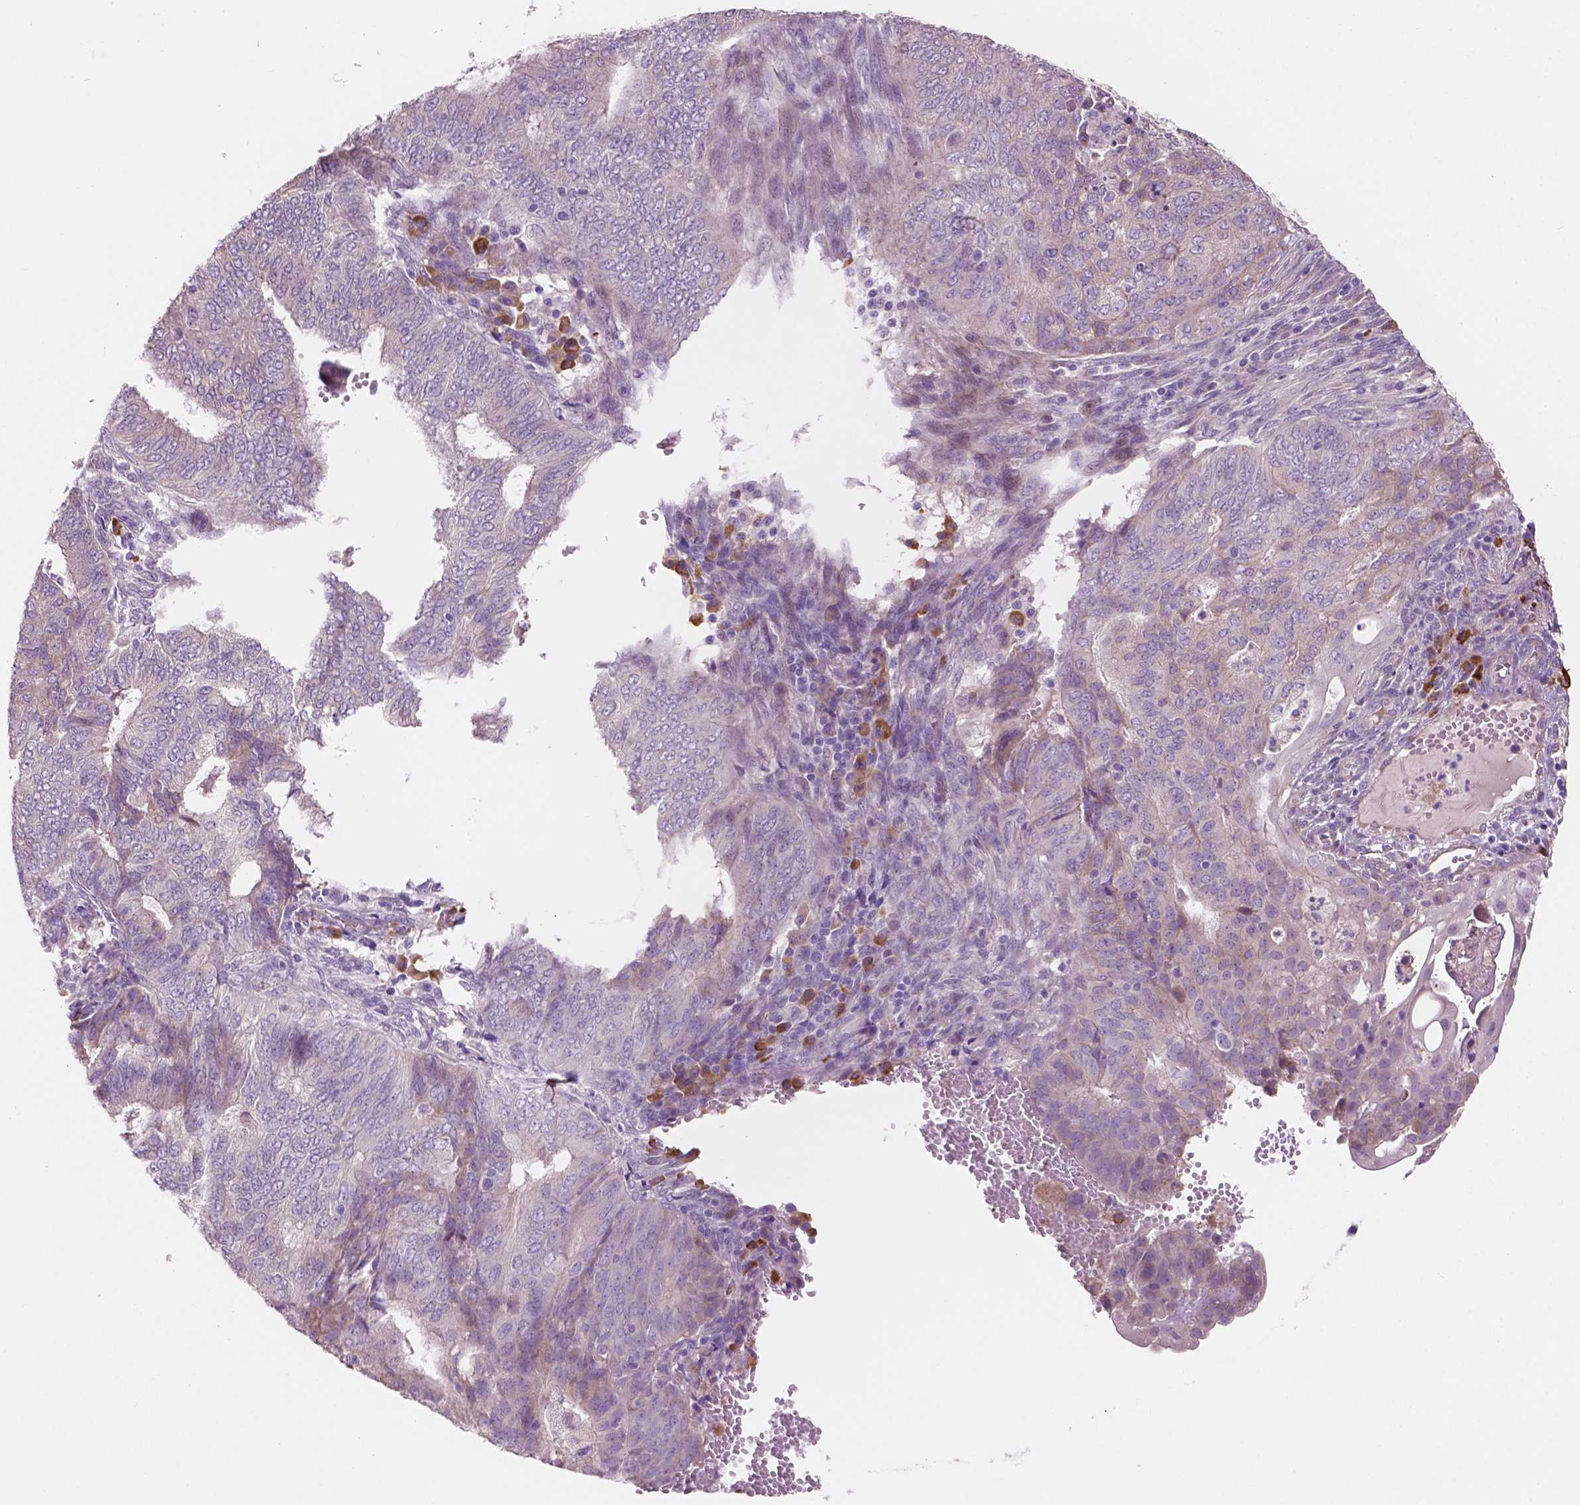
{"staining": {"intensity": "negative", "quantity": "none", "location": "none"}, "tissue": "endometrial cancer", "cell_type": "Tumor cells", "image_type": "cancer", "snomed": [{"axis": "morphology", "description": "Adenocarcinoma, NOS"}, {"axis": "topography", "description": "Endometrium"}], "caption": "This is a micrograph of immunohistochemistry (IHC) staining of endometrial cancer, which shows no staining in tumor cells. (DAB (3,3'-diaminobenzidine) immunohistochemistry visualized using brightfield microscopy, high magnification).", "gene": "LRP1B", "patient": {"sex": "female", "age": 62}}